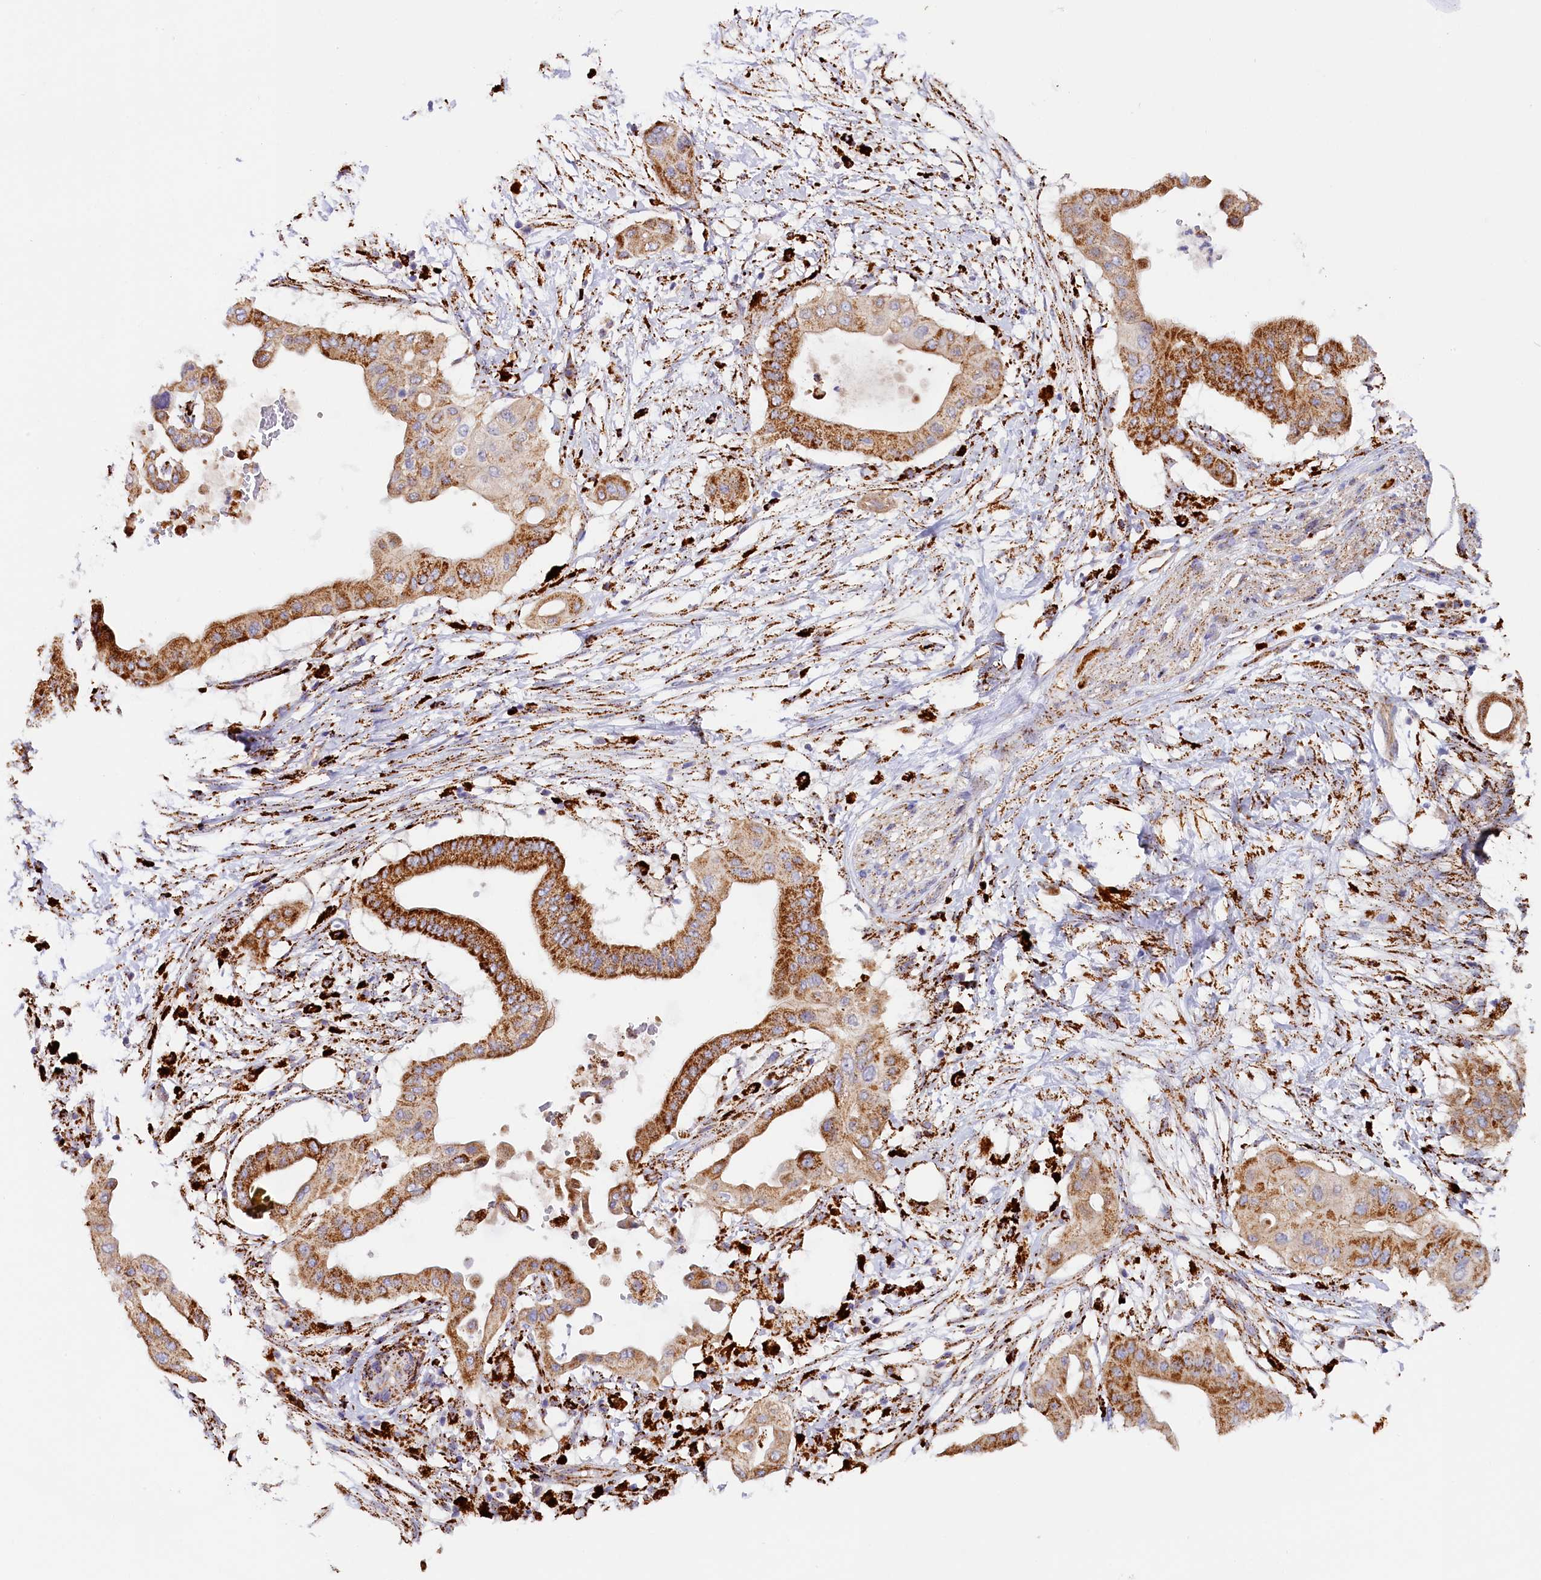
{"staining": {"intensity": "moderate", "quantity": ">75%", "location": "cytoplasmic/membranous"}, "tissue": "pancreatic cancer", "cell_type": "Tumor cells", "image_type": "cancer", "snomed": [{"axis": "morphology", "description": "Adenocarcinoma, NOS"}, {"axis": "topography", "description": "Pancreas"}], "caption": "The image reveals immunohistochemical staining of pancreatic cancer. There is moderate cytoplasmic/membranous expression is present in about >75% of tumor cells.", "gene": "AKTIP", "patient": {"sex": "male", "age": 68}}